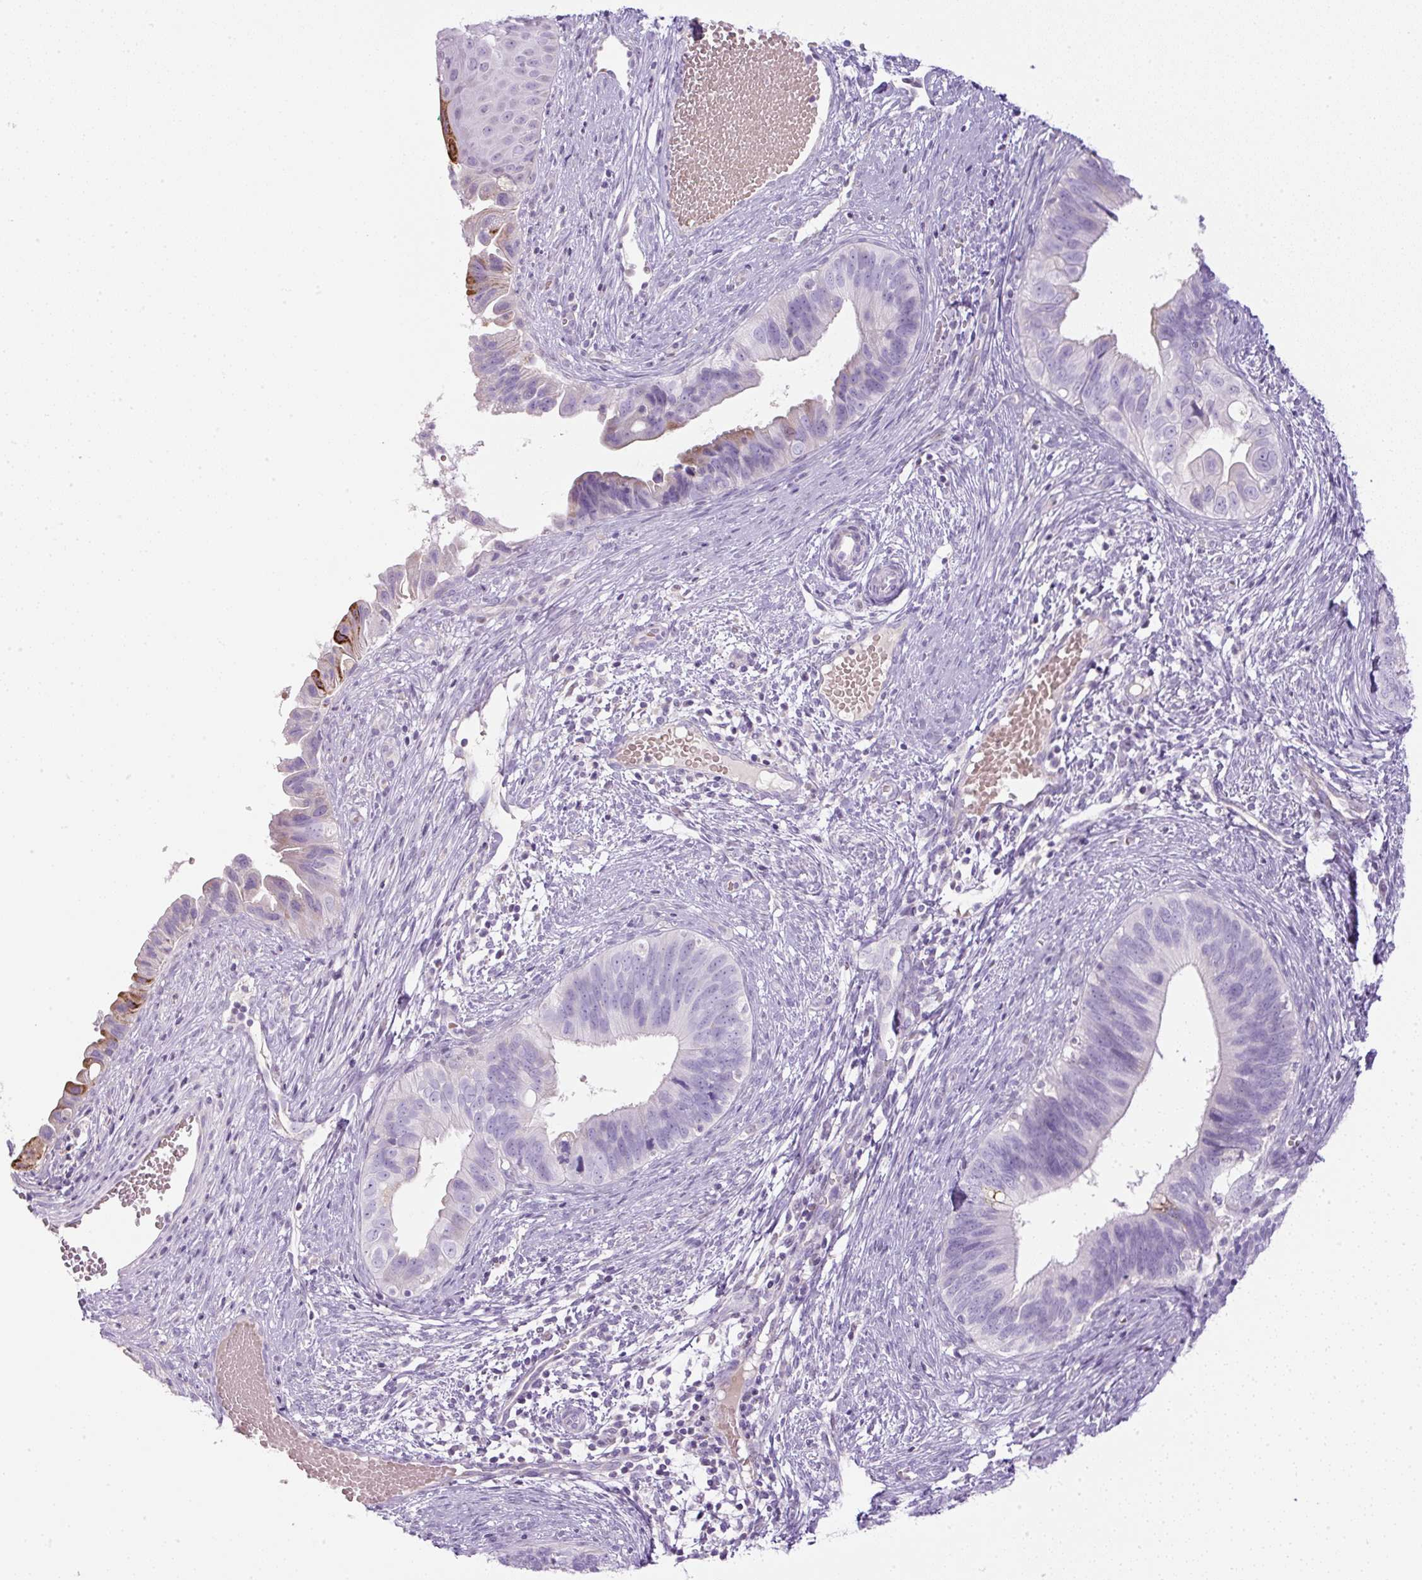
{"staining": {"intensity": "negative", "quantity": "none", "location": "none"}, "tissue": "cervical cancer", "cell_type": "Tumor cells", "image_type": "cancer", "snomed": [{"axis": "morphology", "description": "Adenocarcinoma, NOS"}, {"axis": "topography", "description": "Cervix"}], "caption": "Immunohistochemistry of cervical cancer reveals no expression in tumor cells.", "gene": "FGFBP3", "patient": {"sex": "female", "age": 42}}